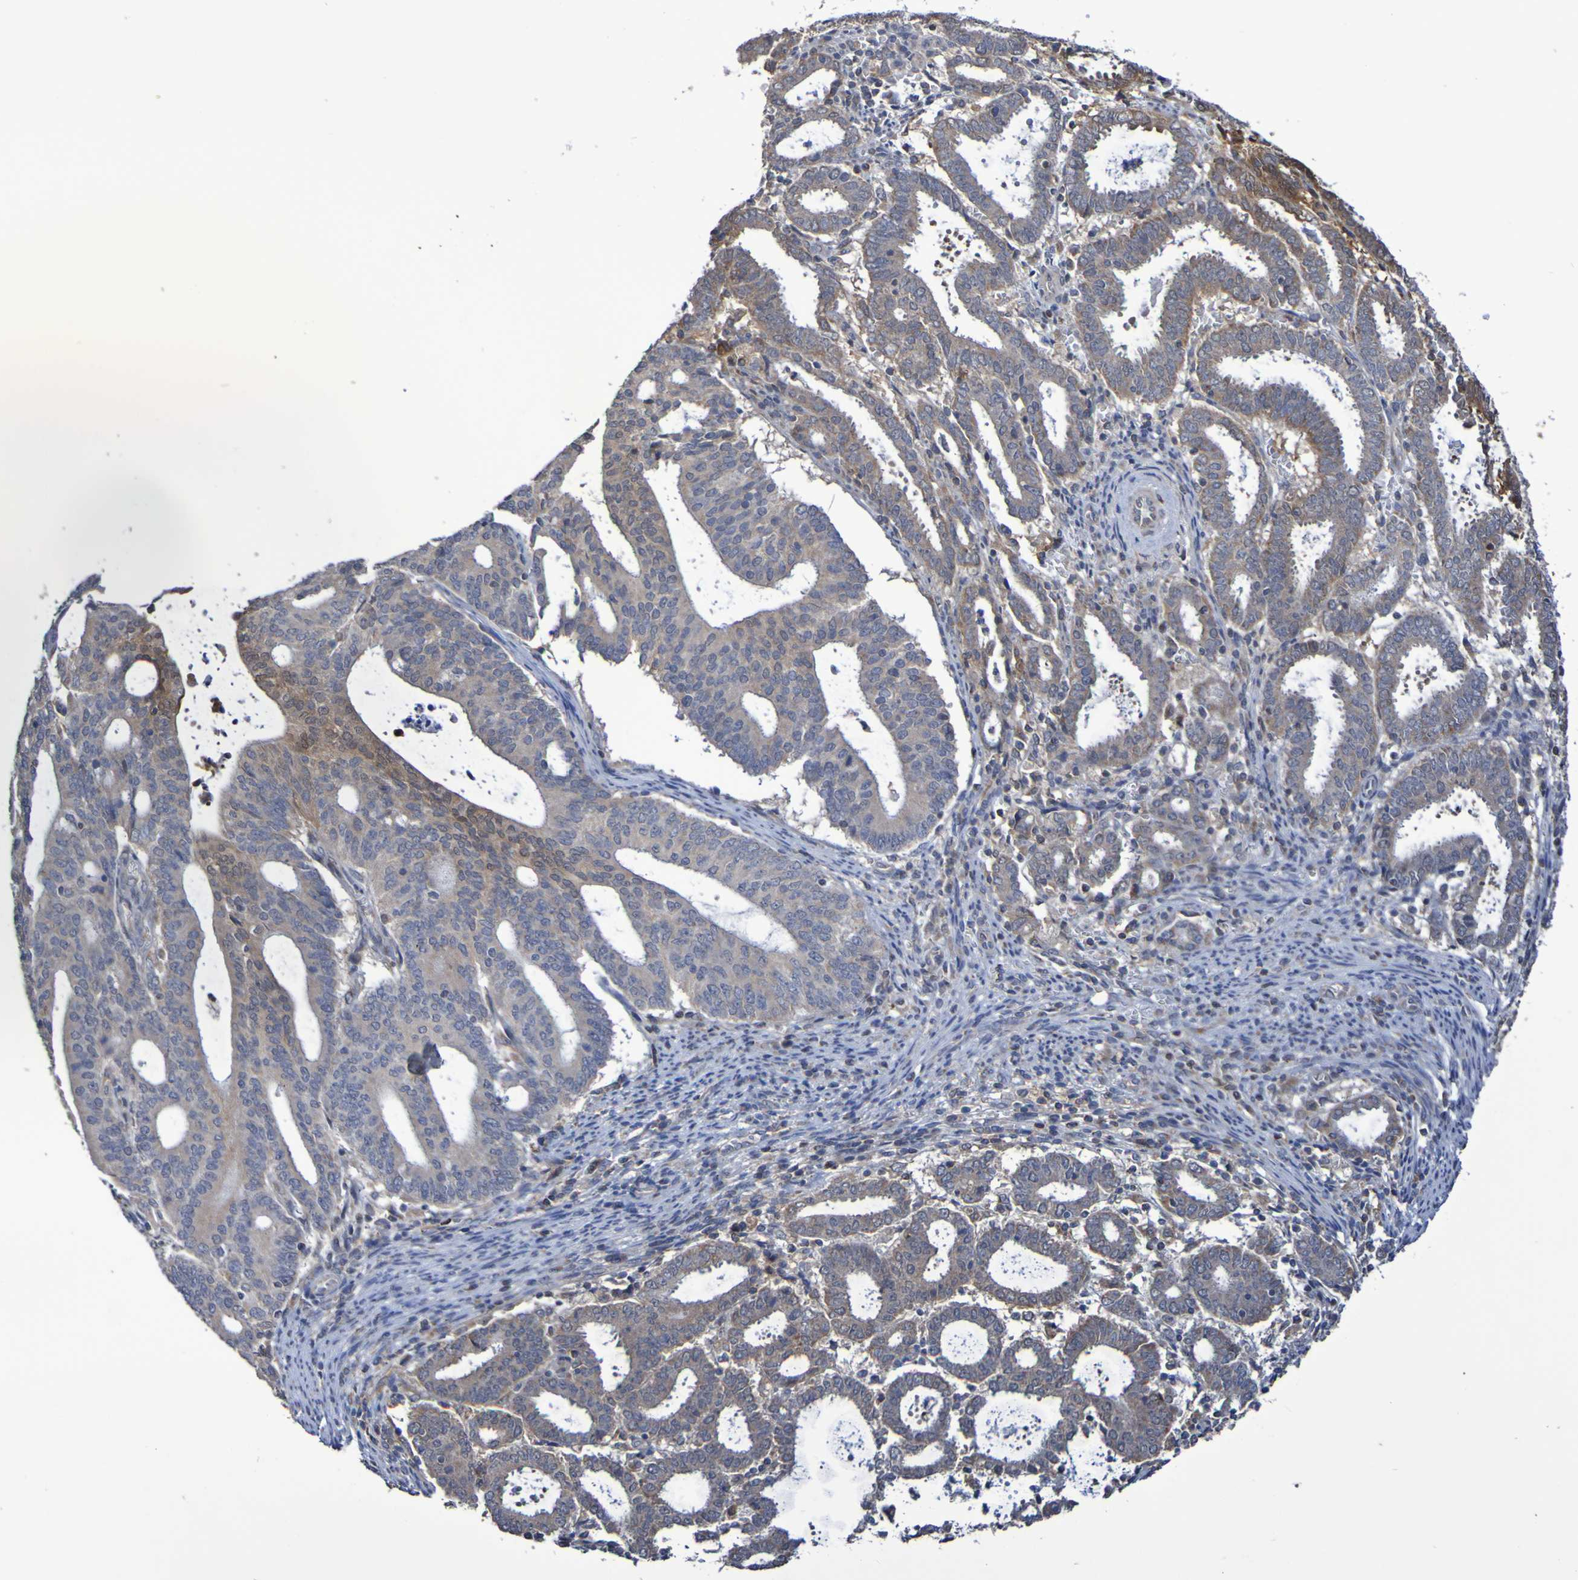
{"staining": {"intensity": "moderate", "quantity": "<25%", "location": "cytoplasmic/membranous"}, "tissue": "endometrial cancer", "cell_type": "Tumor cells", "image_type": "cancer", "snomed": [{"axis": "morphology", "description": "Adenocarcinoma, NOS"}, {"axis": "topography", "description": "Uterus"}], "caption": "Endometrial cancer (adenocarcinoma) tissue exhibits moderate cytoplasmic/membranous staining in about <25% of tumor cells, visualized by immunohistochemistry.", "gene": "C3orf18", "patient": {"sex": "female", "age": 83}}